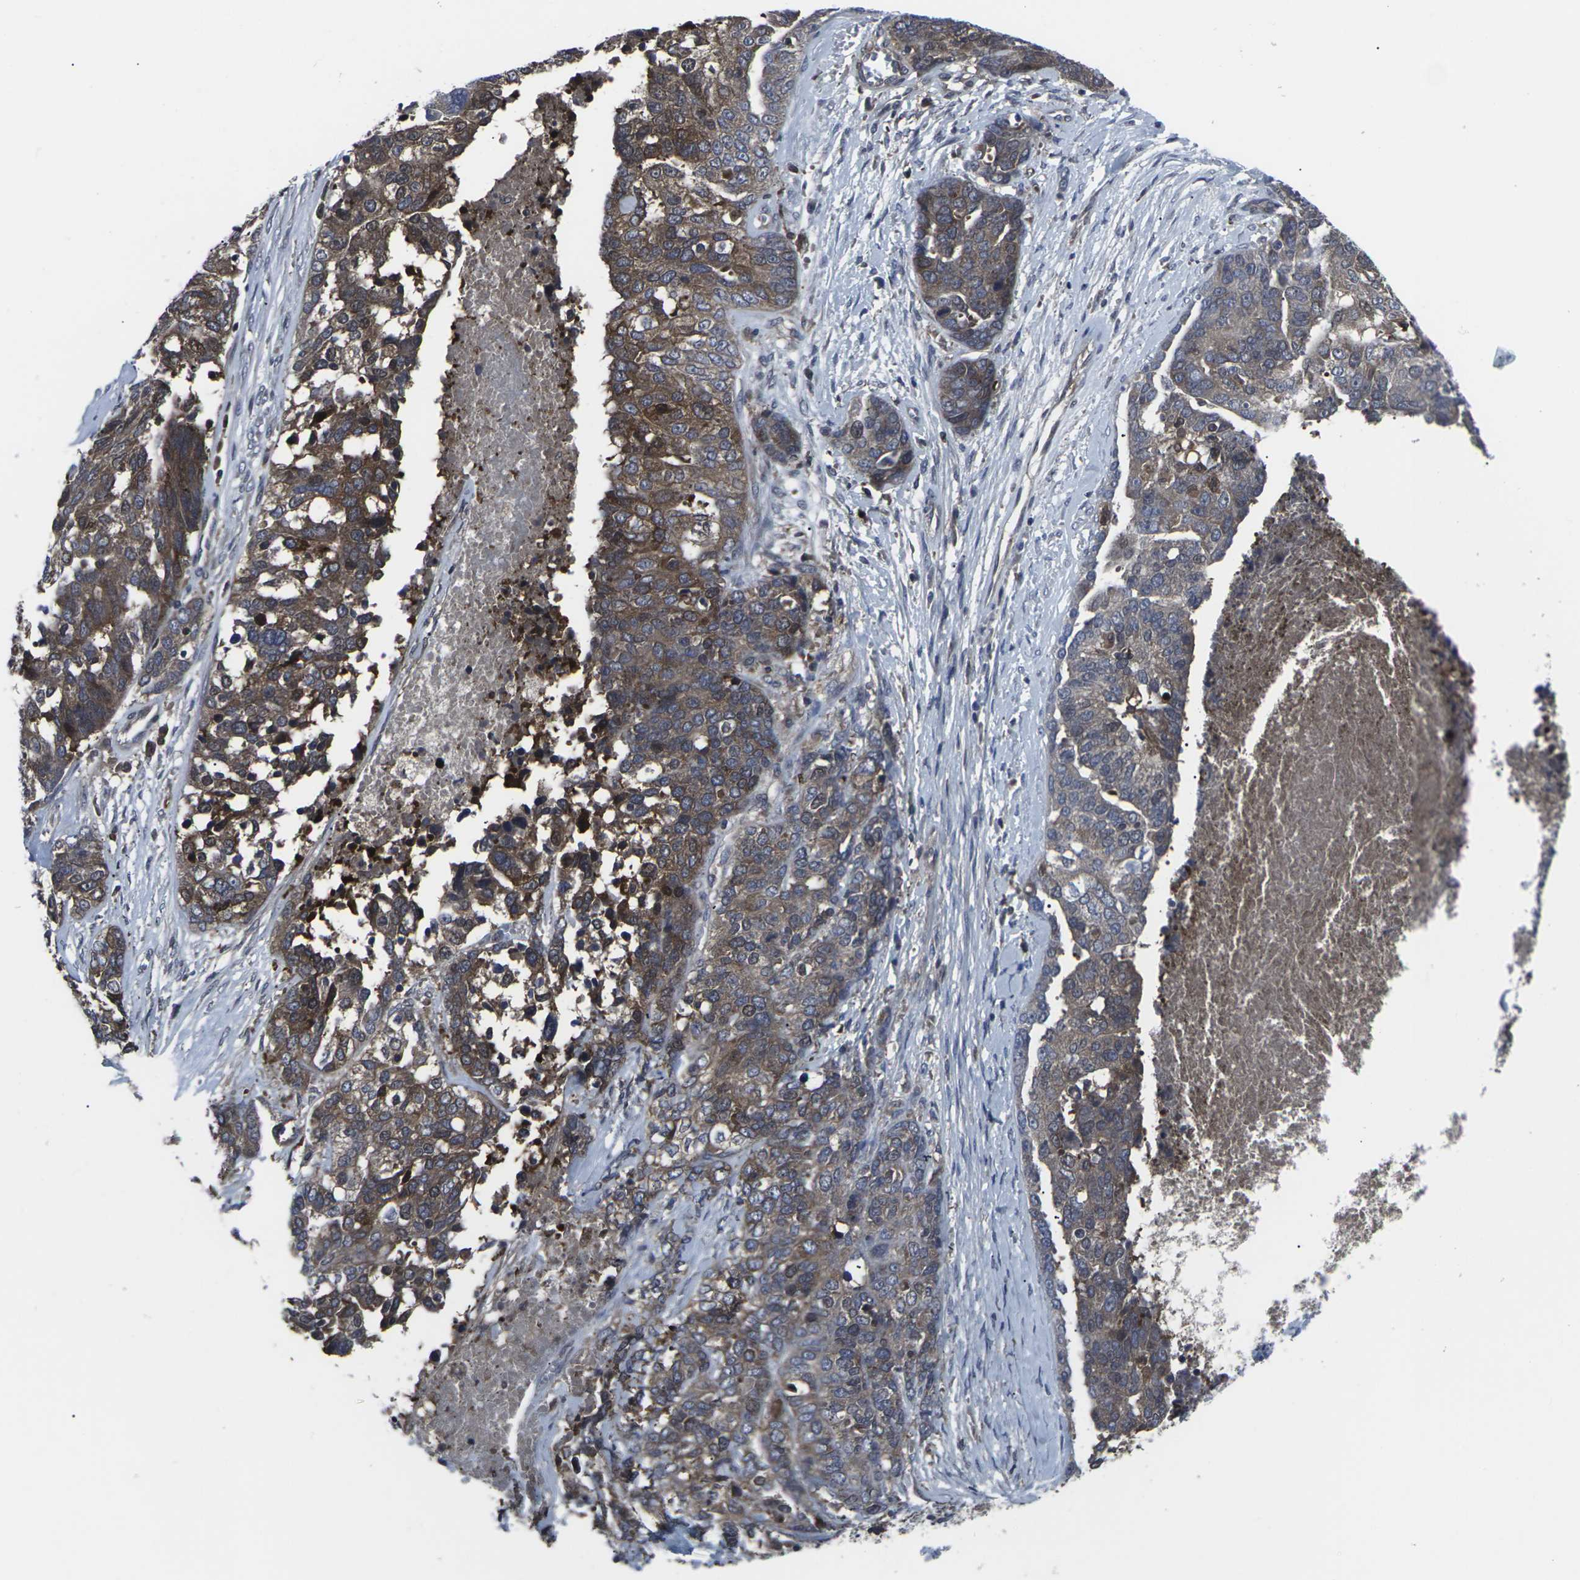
{"staining": {"intensity": "moderate", "quantity": ">75%", "location": "cytoplasmic/membranous"}, "tissue": "ovarian cancer", "cell_type": "Tumor cells", "image_type": "cancer", "snomed": [{"axis": "morphology", "description": "Cystadenocarcinoma, serous, NOS"}, {"axis": "topography", "description": "Ovary"}], "caption": "Human ovarian serous cystadenocarcinoma stained with a protein marker shows moderate staining in tumor cells.", "gene": "HPRT1", "patient": {"sex": "female", "age": 44}}